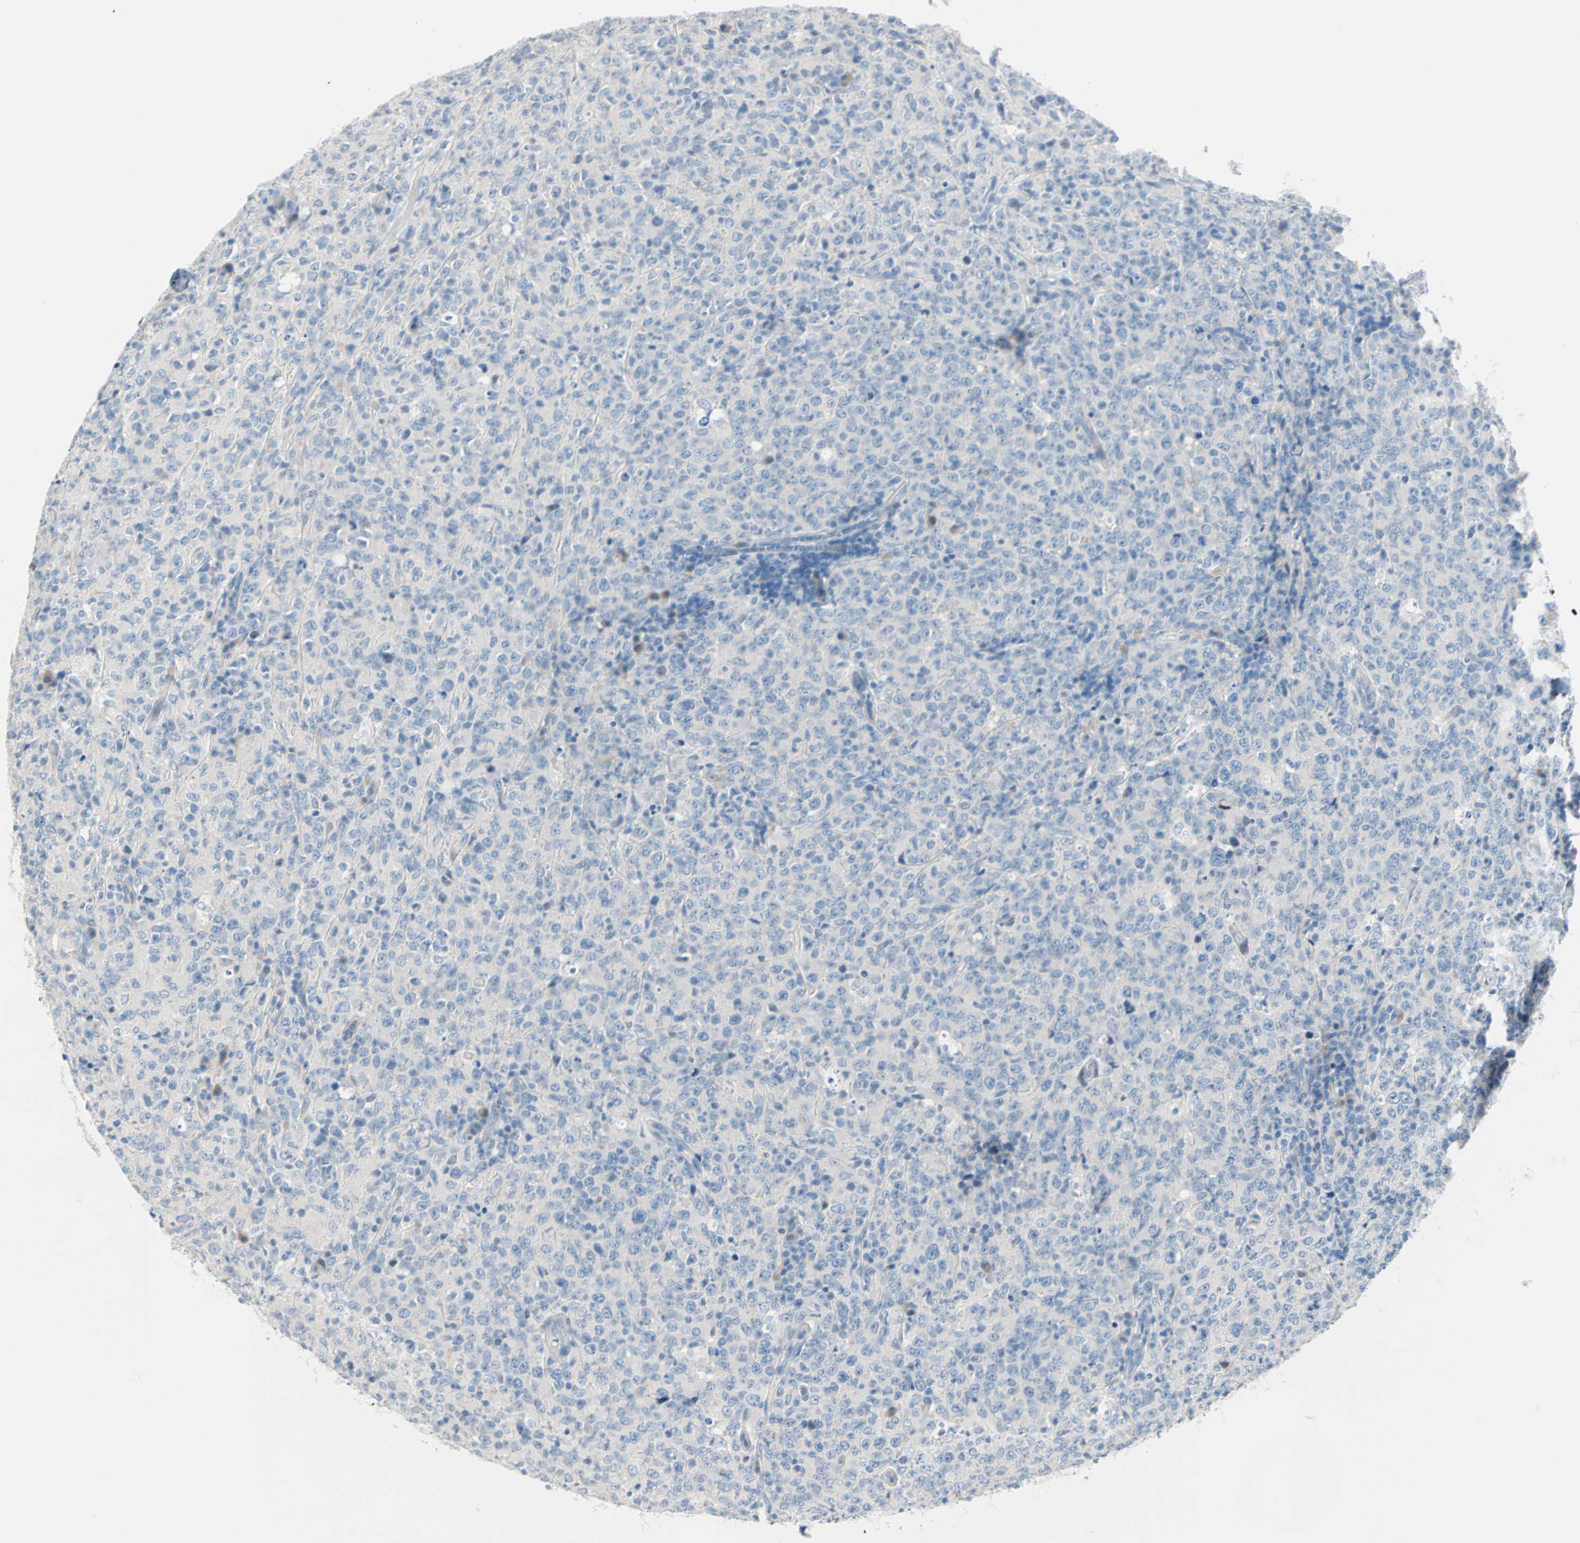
{"staining": {"intensity": "negative", "quantity": "none", "location": "none"}, "tissue": "lymphoma", "cell_type": "Tumor cells", "image_type": "cancer", "snomed": [{"axis": "morphology", "description": "Malignant lymphoma, non-Hodgkin's type, High grade"}, {"axis": "topography", "description": "Tonsil"}], "caption": "Tumor cells are negative for brown protein staining in lymphoma.", "gene": "NEFH", "patient": {"sex": "female", "age": 36}}